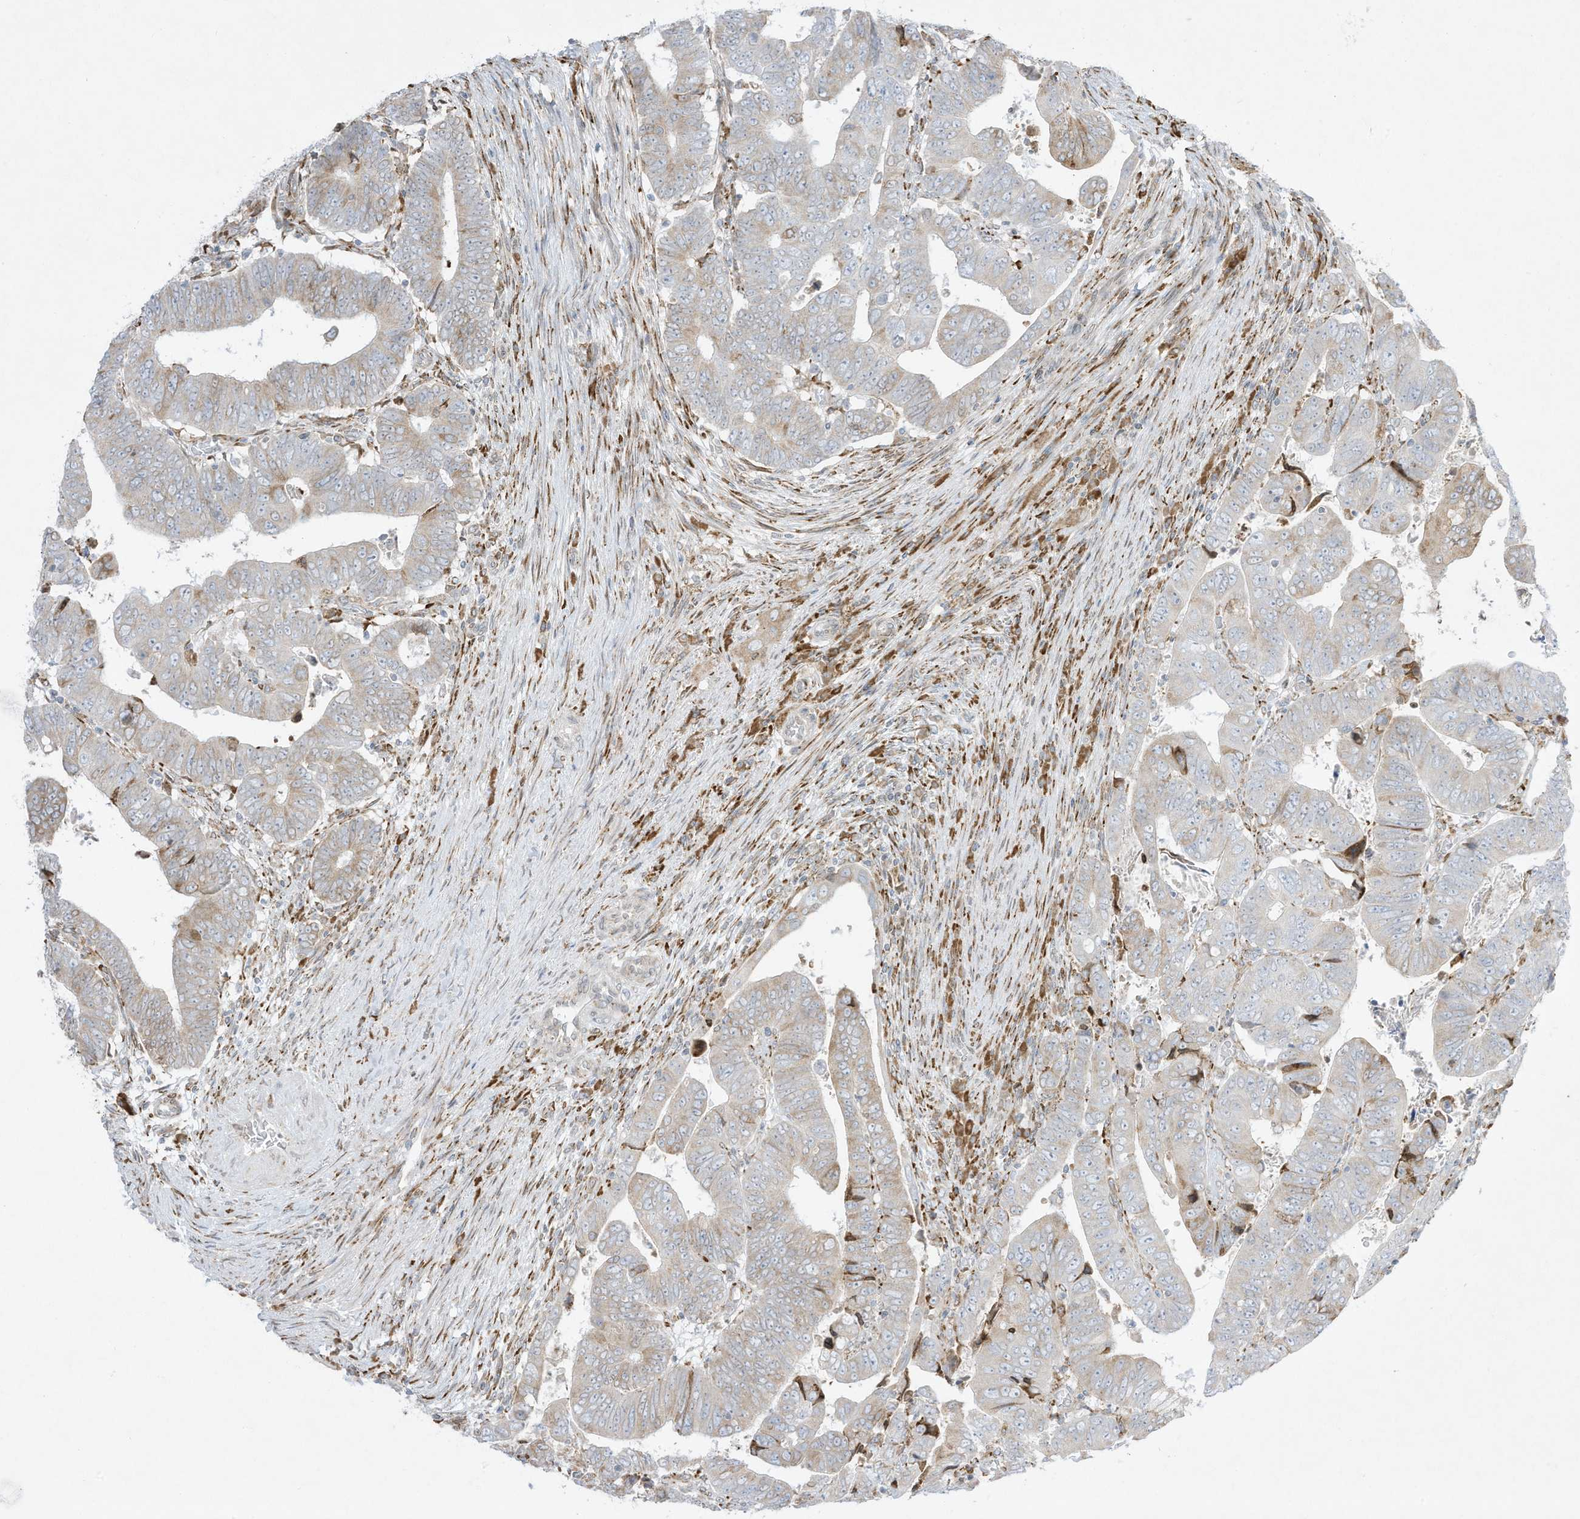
{"staining": {"intensity": "negative", "quantity": "none", "location": "none"}, "tissue": "colorectal cancer", "cell_type": "Tumor cells", "image_type": "cancer", "snomed": [{"axis": "morphology", "description": "Normal tissue, NOS"}, {"axis": "morphology", "description": "Adenocarcinoma, NOS"}, {"axis": "topography", "description": "Rectum"}], "caption": "Protein analysis of colorectal cancer displays no significant staining in tumor cells. (DAB (3,3'-diaminobenzidine) immunohistochemistry with hematoxylin counter stain).", "gene": "PTK6", "patient": {"sex": "female", "age": 65}}